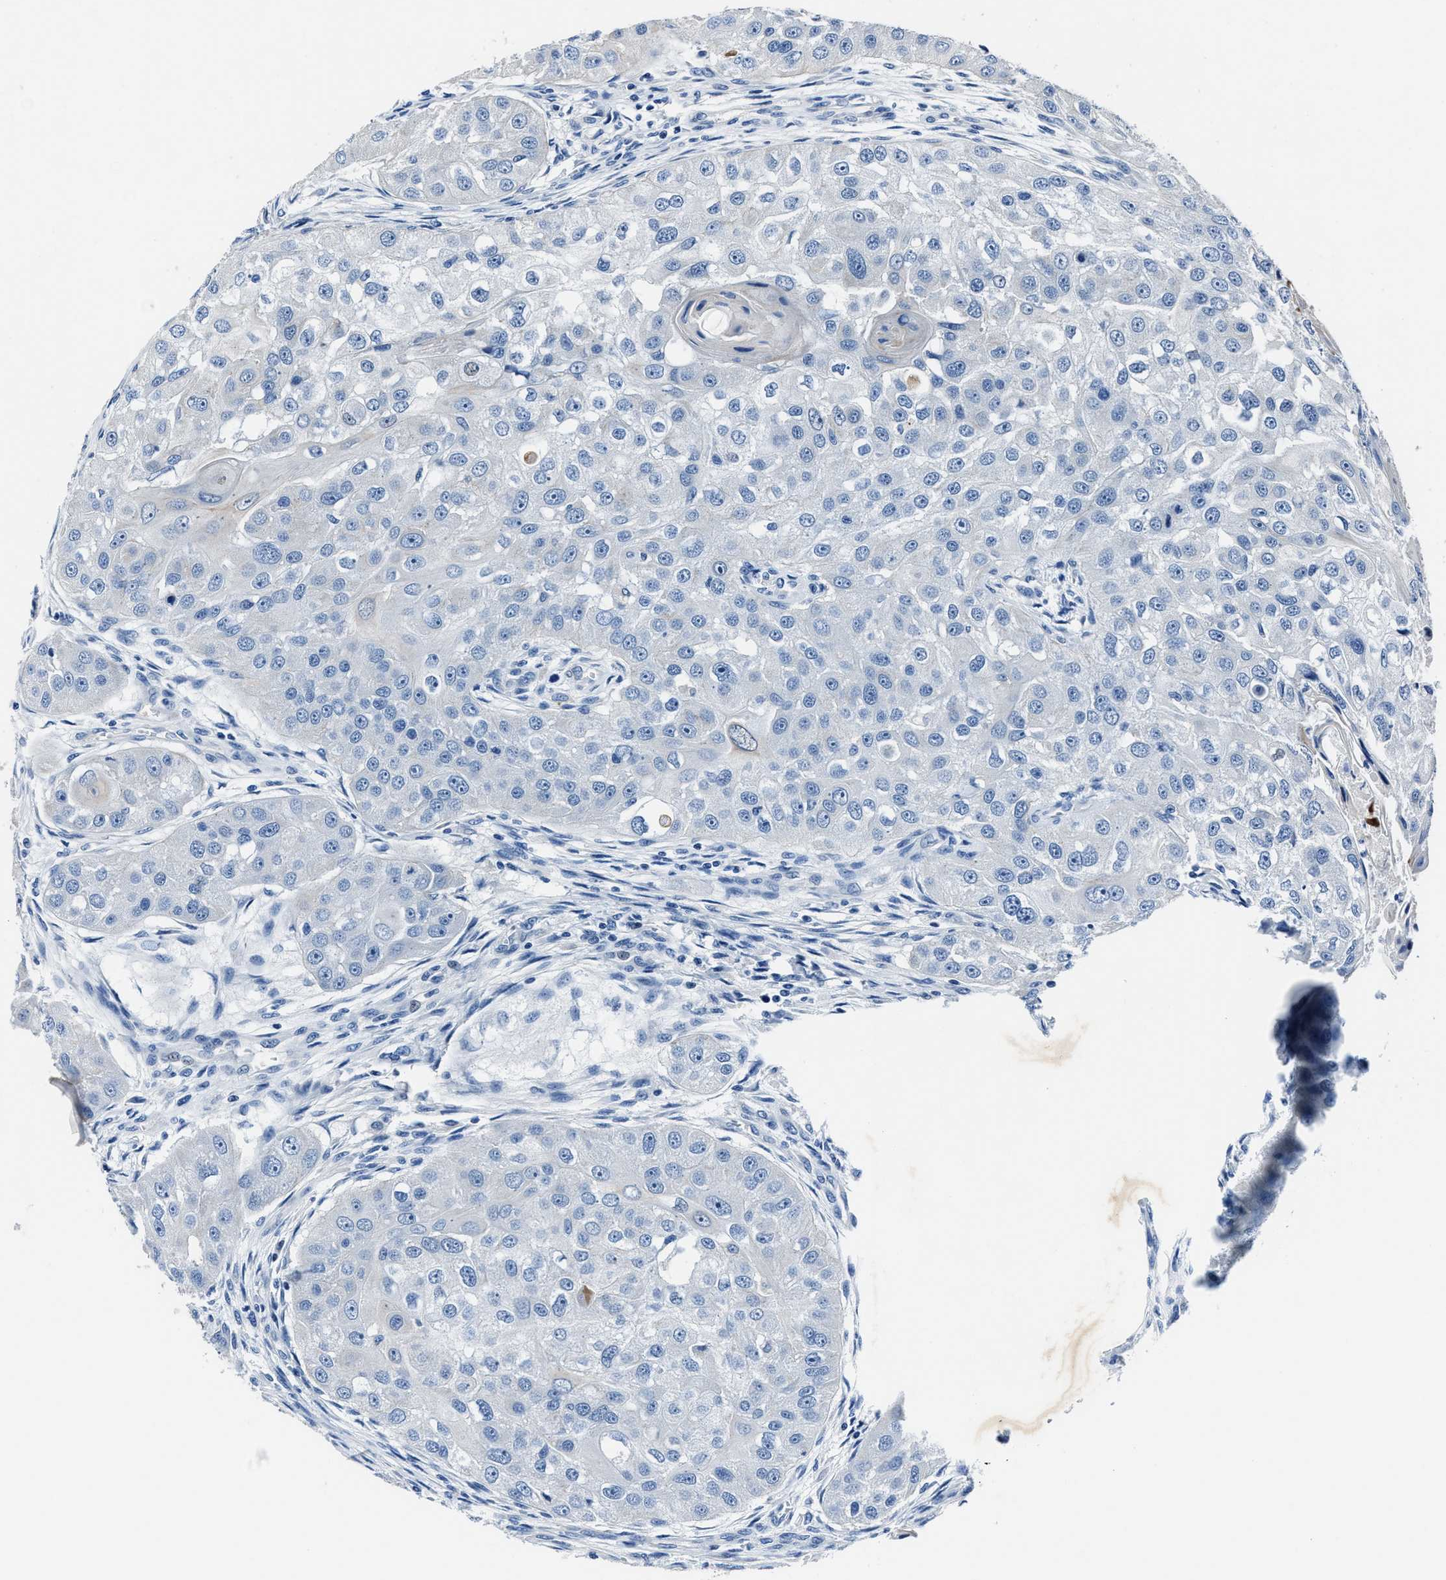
{"staining": {"intensity": "negative", "quantity": "none", "location": "none"}, "tissue": "head and neck cancer", "cell_type": "Tumor cells", "image_type": "cancer", "snomed": [{"axis": "morphology", "description": "Normal tissue, NOS"}, {"axis": "morphology", "description": "Squamous cell carcinoma, NOS"}, {"axis": "topography", "description": "Skeletal muscle"}, {"axis": "topography", "description": "Head-Neck"}], "caption": "This is a image of immunohistochemistry (IHC) staining of squamous cell carcinoma (head and neck), which shows no positivity in tumor cells.", "gene": "NACAD", "patient": {"sex": "male", "age": 51}}